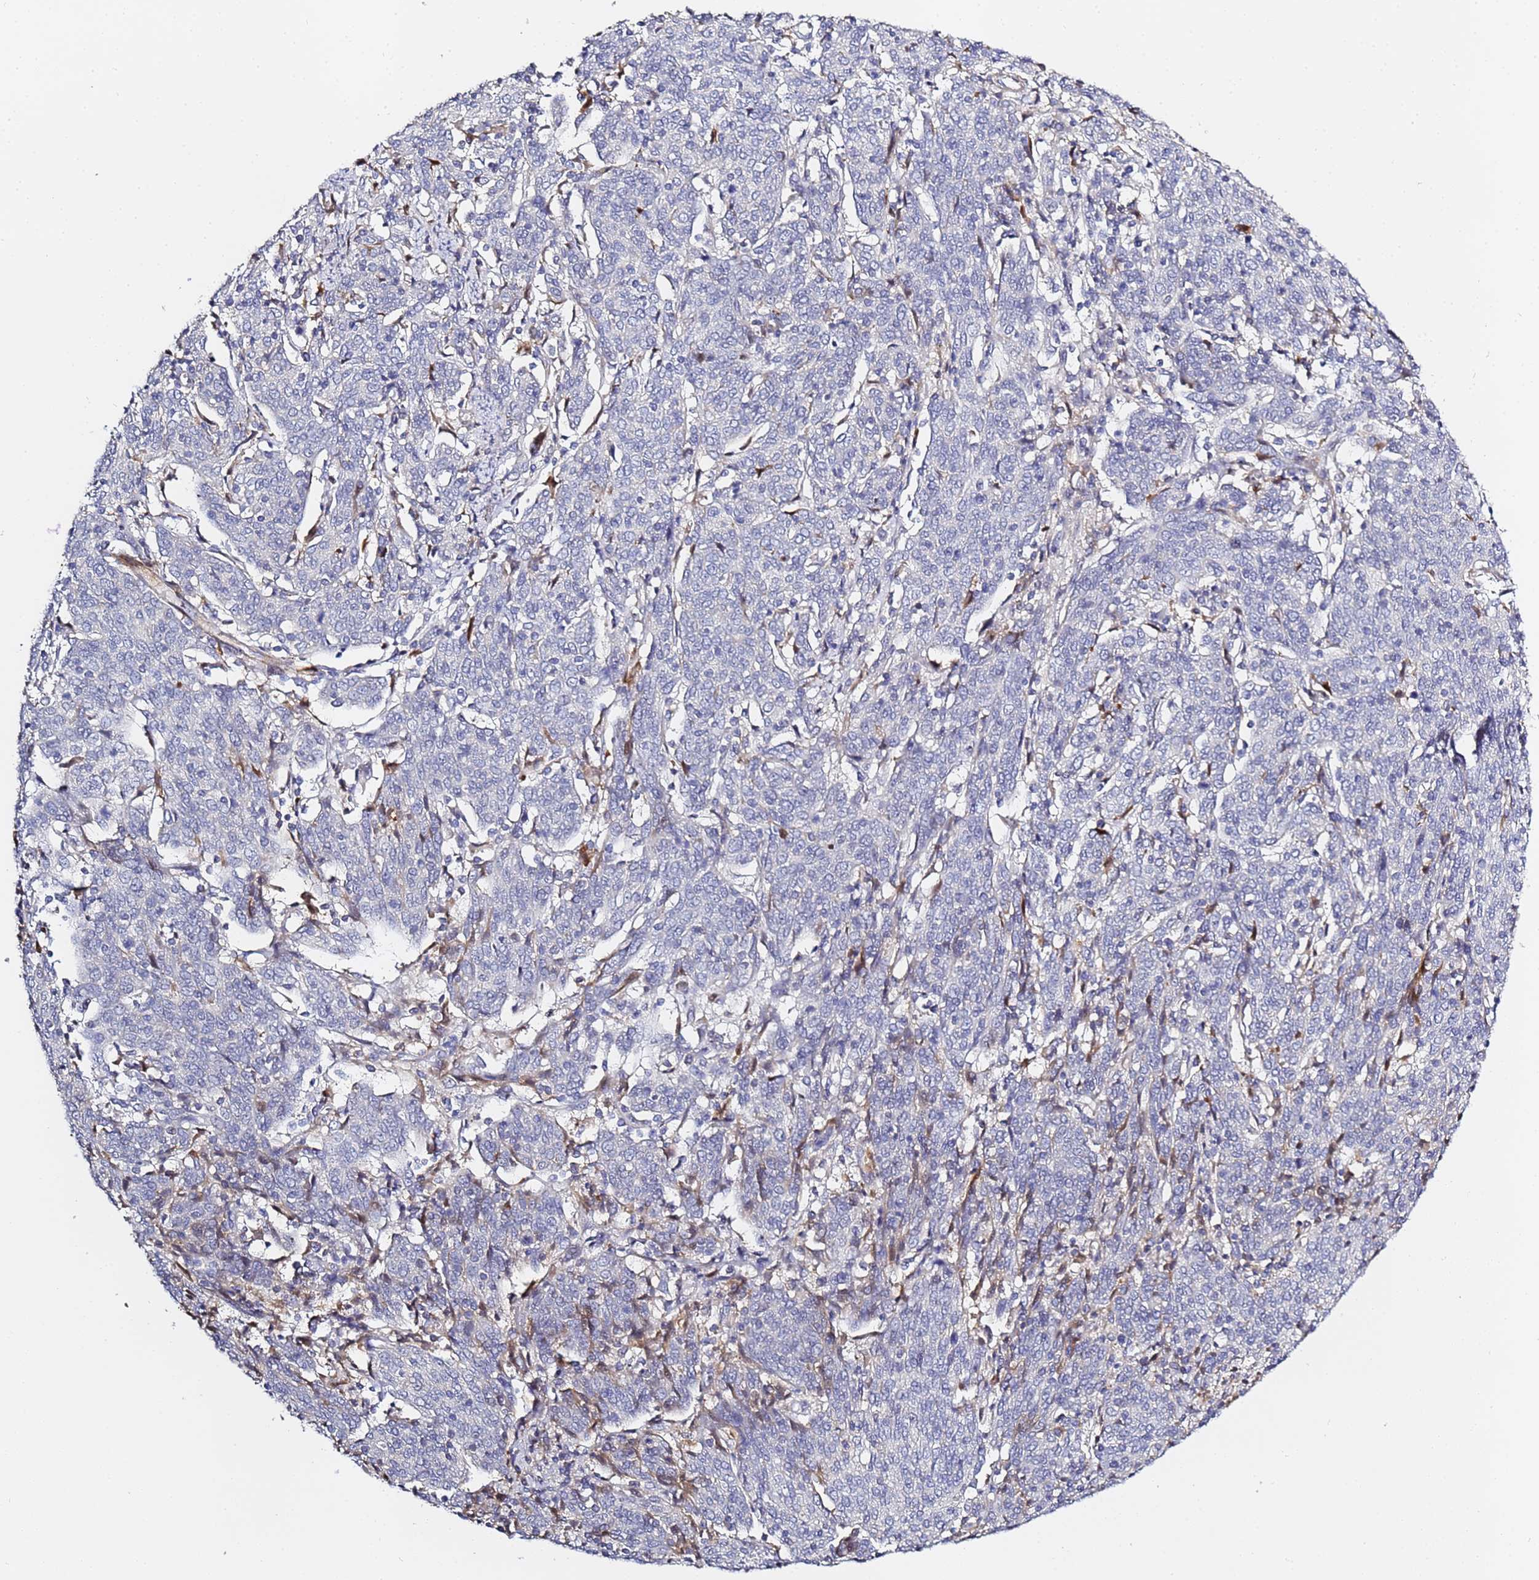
{"staining": {"intensity": "negative", "quantity": "none", "location": "none"}, "tissue": "cervical cancer", "cell_type": "Tumor cells", "image_type": "cancer", "snomed": [{"axis": "morphology", "description": "Squamous cell carcinoma, NOS"}, {"axis": "topography", "description": "Cervix"}], "caption": "Cervical cancer stained for a protein using immunohistochemistry (IHC) displays no staining tumor cells.", "gene": "CFH", "patient": {"sex": "female", "age": 67}}